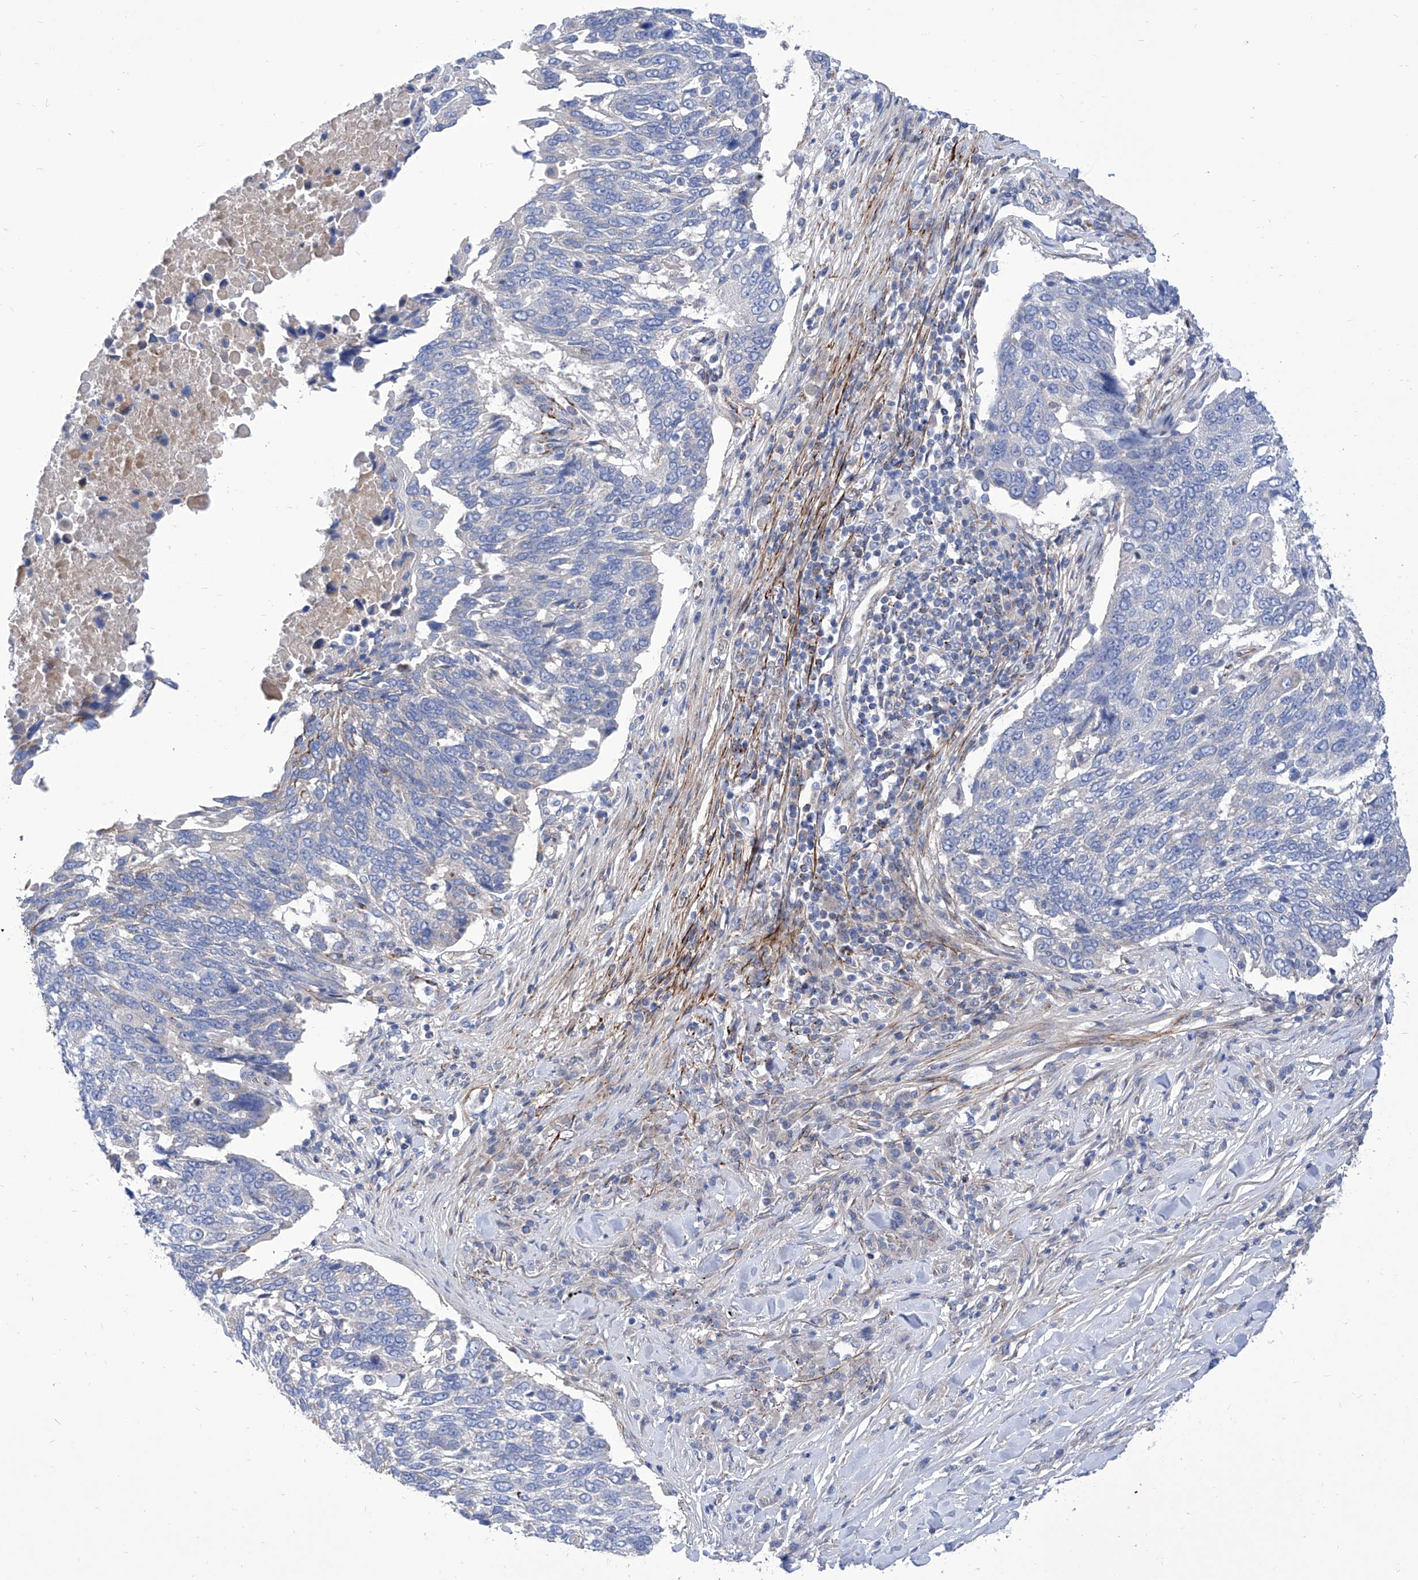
{"staining": {"intensity": "moderate", "quantity": "<25%", "location": "cytoplasmic/membranous"}, "tissue": "lung cancer", "cell_type": "Tumor cells", "image_type": "cancer", "snomed": [{"axis": "morphology", "description": "Squamous cell carcinoma, NOS"}, {"axis": "topography", "description": "Lung"}], "caption": "Lung squamous cell carcinoma was stained to show a protein in brown. There is low levels of moderate cytoplasmic/membranous staining in about <25% of tumor cells. Nuclei are stained in blue.", "gene": "SRBD1", "patient": {"sex": "male", "age": 66}}